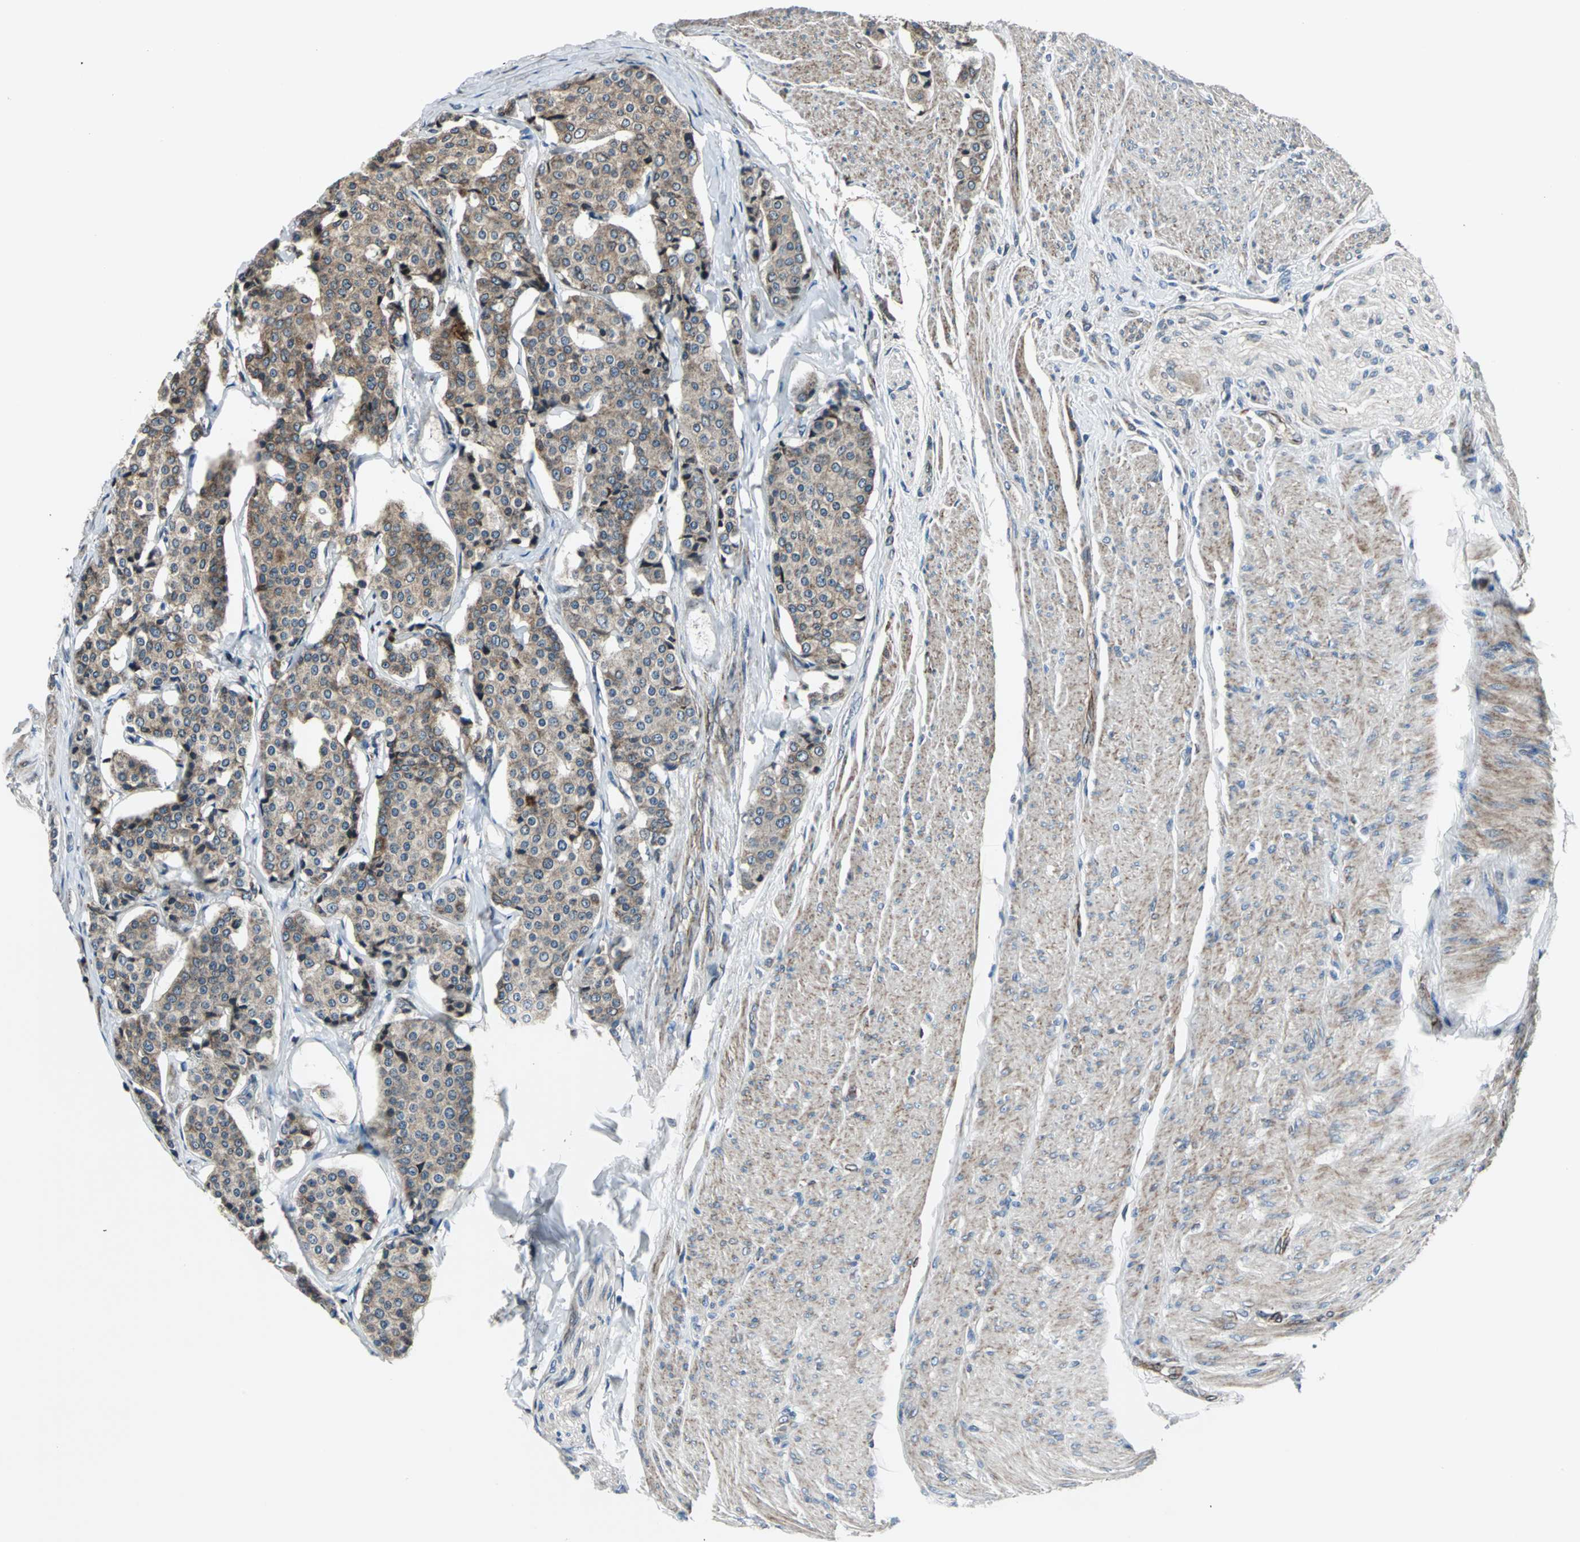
{"staining": {"intensity": "moderate", "quantity": "25%-75%", "location": "cytoplasmic/membranous"}, "tissue": "carcinoid", "cell_type": "Tumor cells", "image_type": "cancer", "snomed": [{"axis": "morphology", "description": "Carcinoid, malignant, NOS"}, {"axis": "topography", "description": "Colon"}], "caption": "Immunohistochemical staining of malignant carcinoid shows moderate cytoplasmic/membranous protein expression in approximately 25%-75% of tumor cells.", "gene": "HTATIP2", "patient": {"sex": "female", "age": 61}}